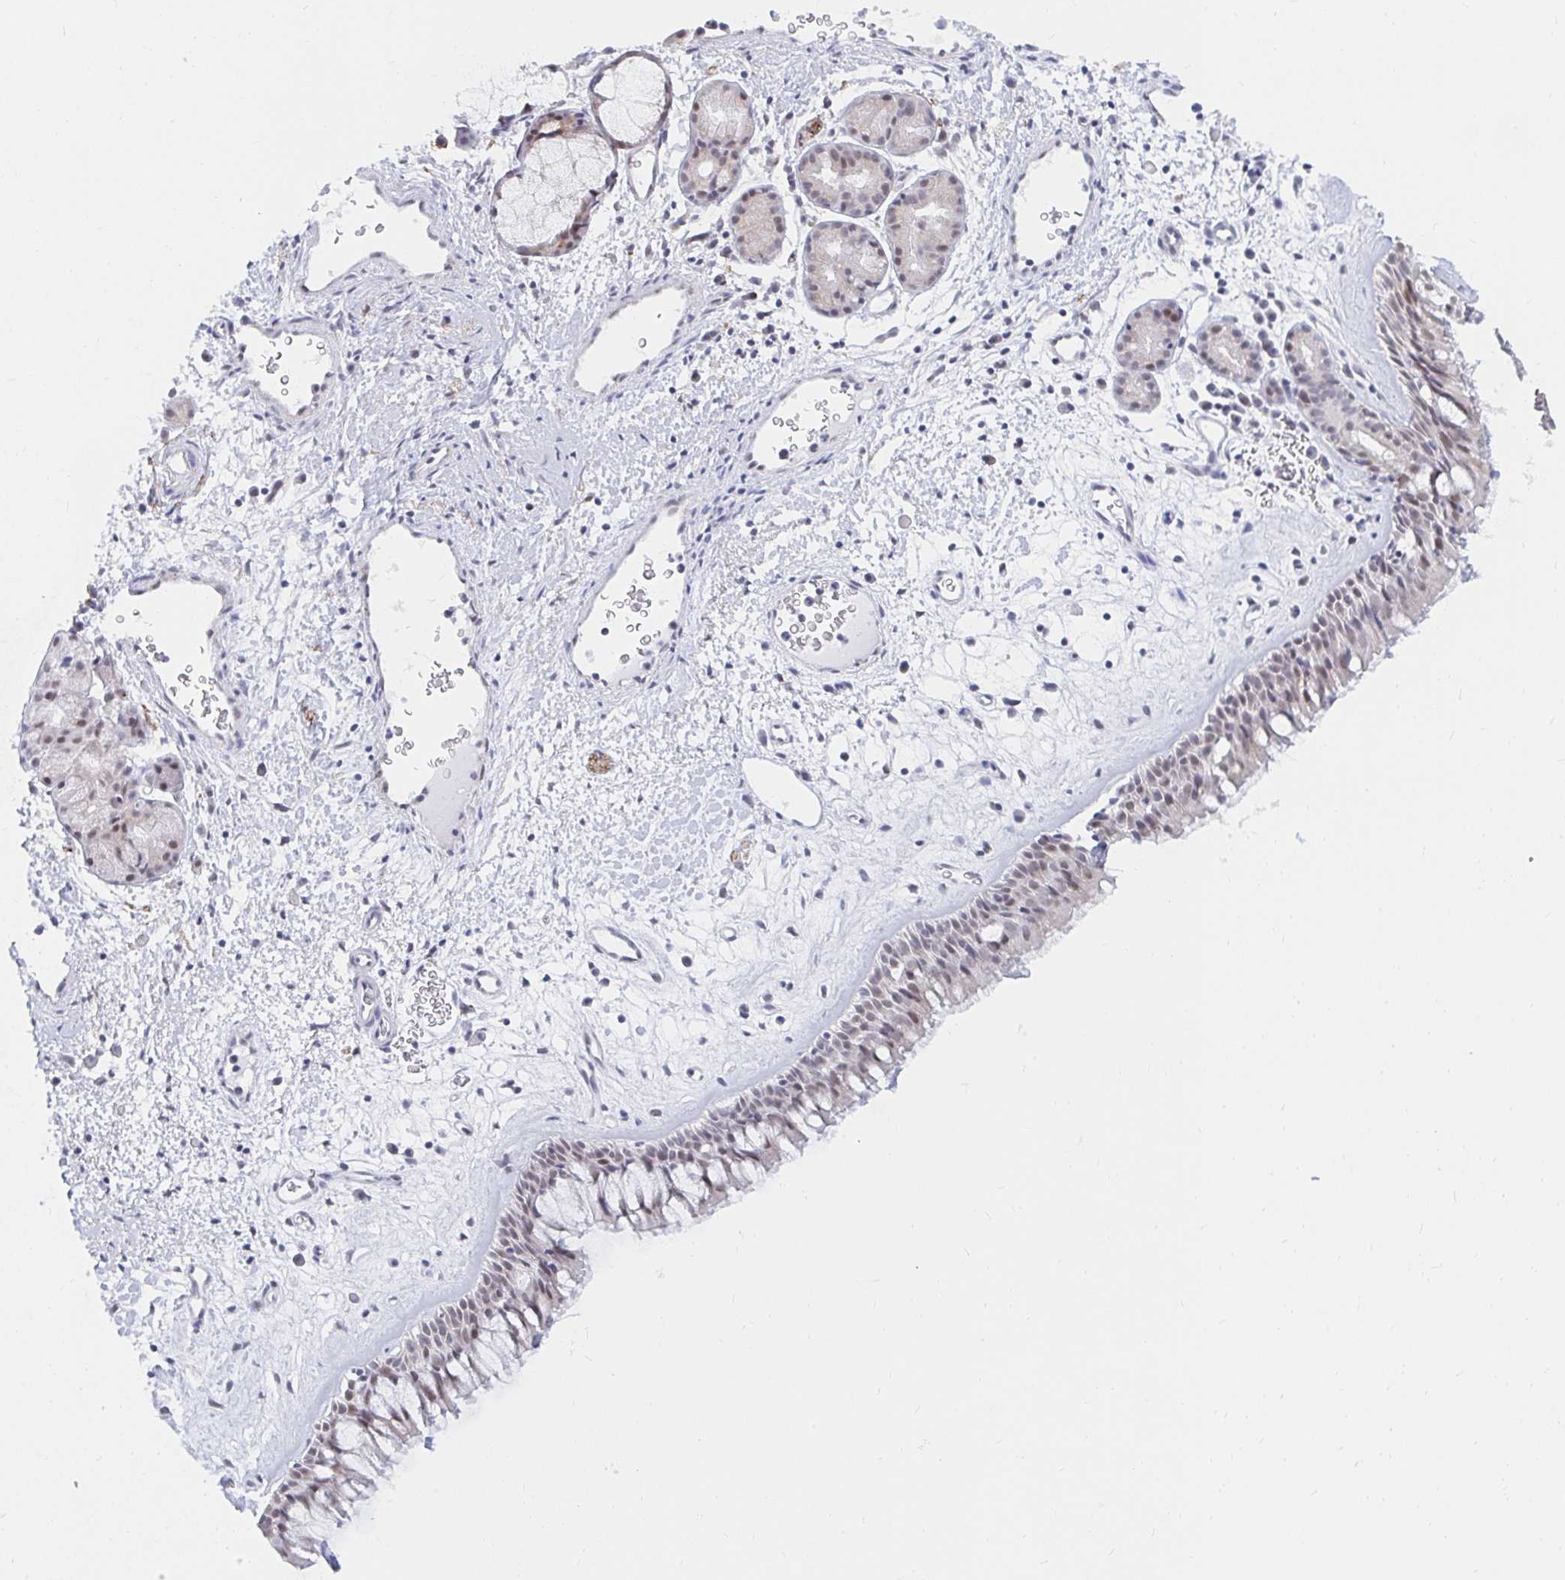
{"staining": {"intensity": "weak", "quantity": "25%-75%", "location": "nuclear"}, "tissue": "nasopharynx", "cell_type": "Respiratory epithelial cells", "image_type": "normal", "snomed": [{"axis": "morphology", "description": "Normal tissue, NOS"}, {"axis": "topography", "description": "Nasopharynx"}], "caption": "The image demonstrates staining of unremarkable nasopharynx, revealing weak nuclear protein staining (brown color) within respiratory epithelial cells. (DAB = brown stain, brightfield microscopy at high magnification).", "gene": "COL28A1", "patient": {"sex": "male", "age": 65}}